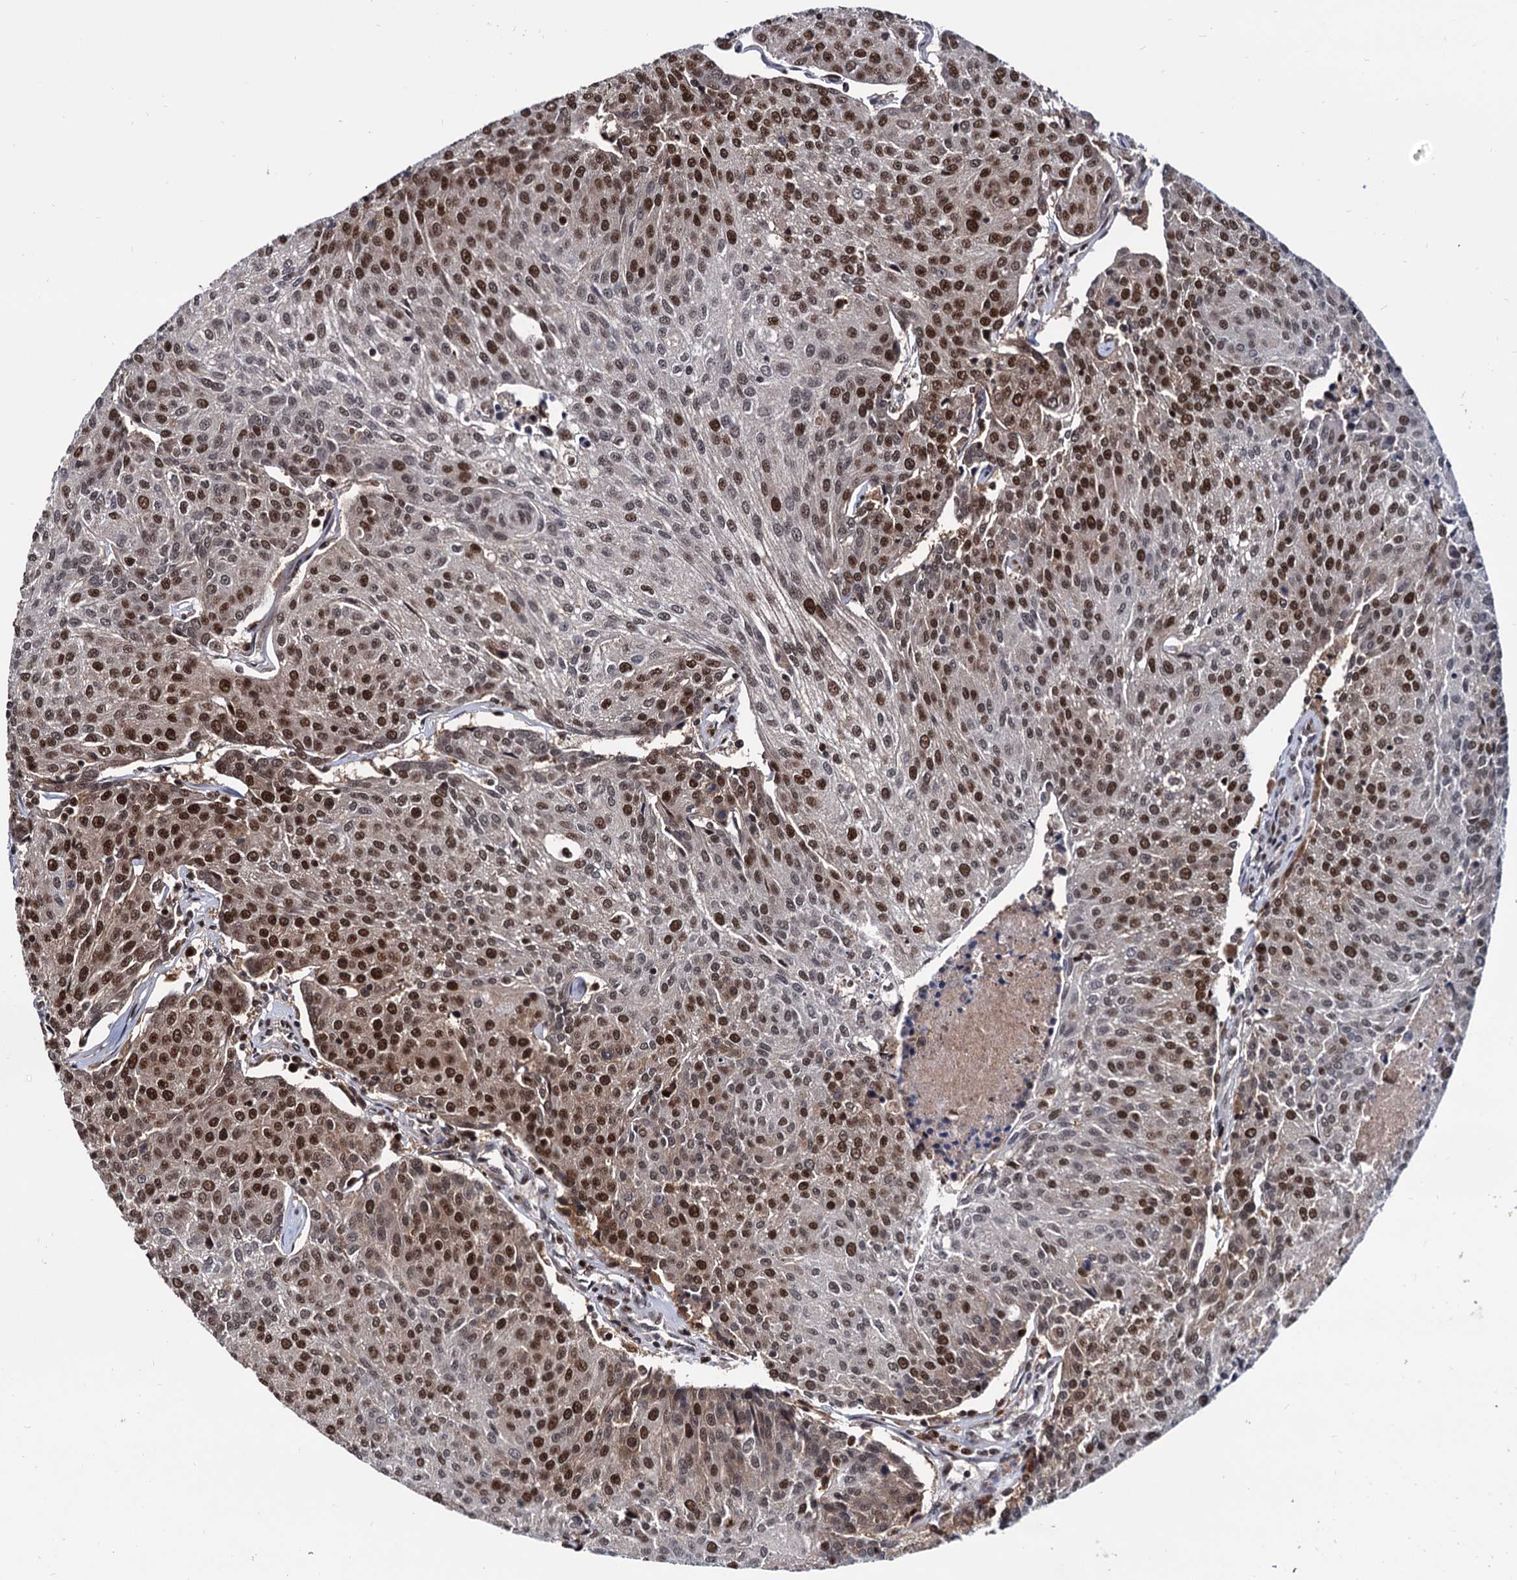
{"staining": {"intensity": "moderate", "quantity": ">75%", "location": "nuclear"}, "tissue": "urothelial cancer", "cell_type": "Tumor cells", "image_type": "cancer", "snomed": [{"axis": "morphology", "description": "Urothelial carcinoma, High grade"}, {"axis": "topography", "description": "Urinary bladder"}], "caption": "Protein expression analysis of human high-grade urothelial carcinoma reveals moderate nuclear expression in approximately >75% of tumor cells. The staining was performed using DAB, with brown indicating positive protein expression. Nuclei are stained blue with hematoxylin.", "gene": "RNASEH2B", "patient": {"sex": "female", "age": 85}}